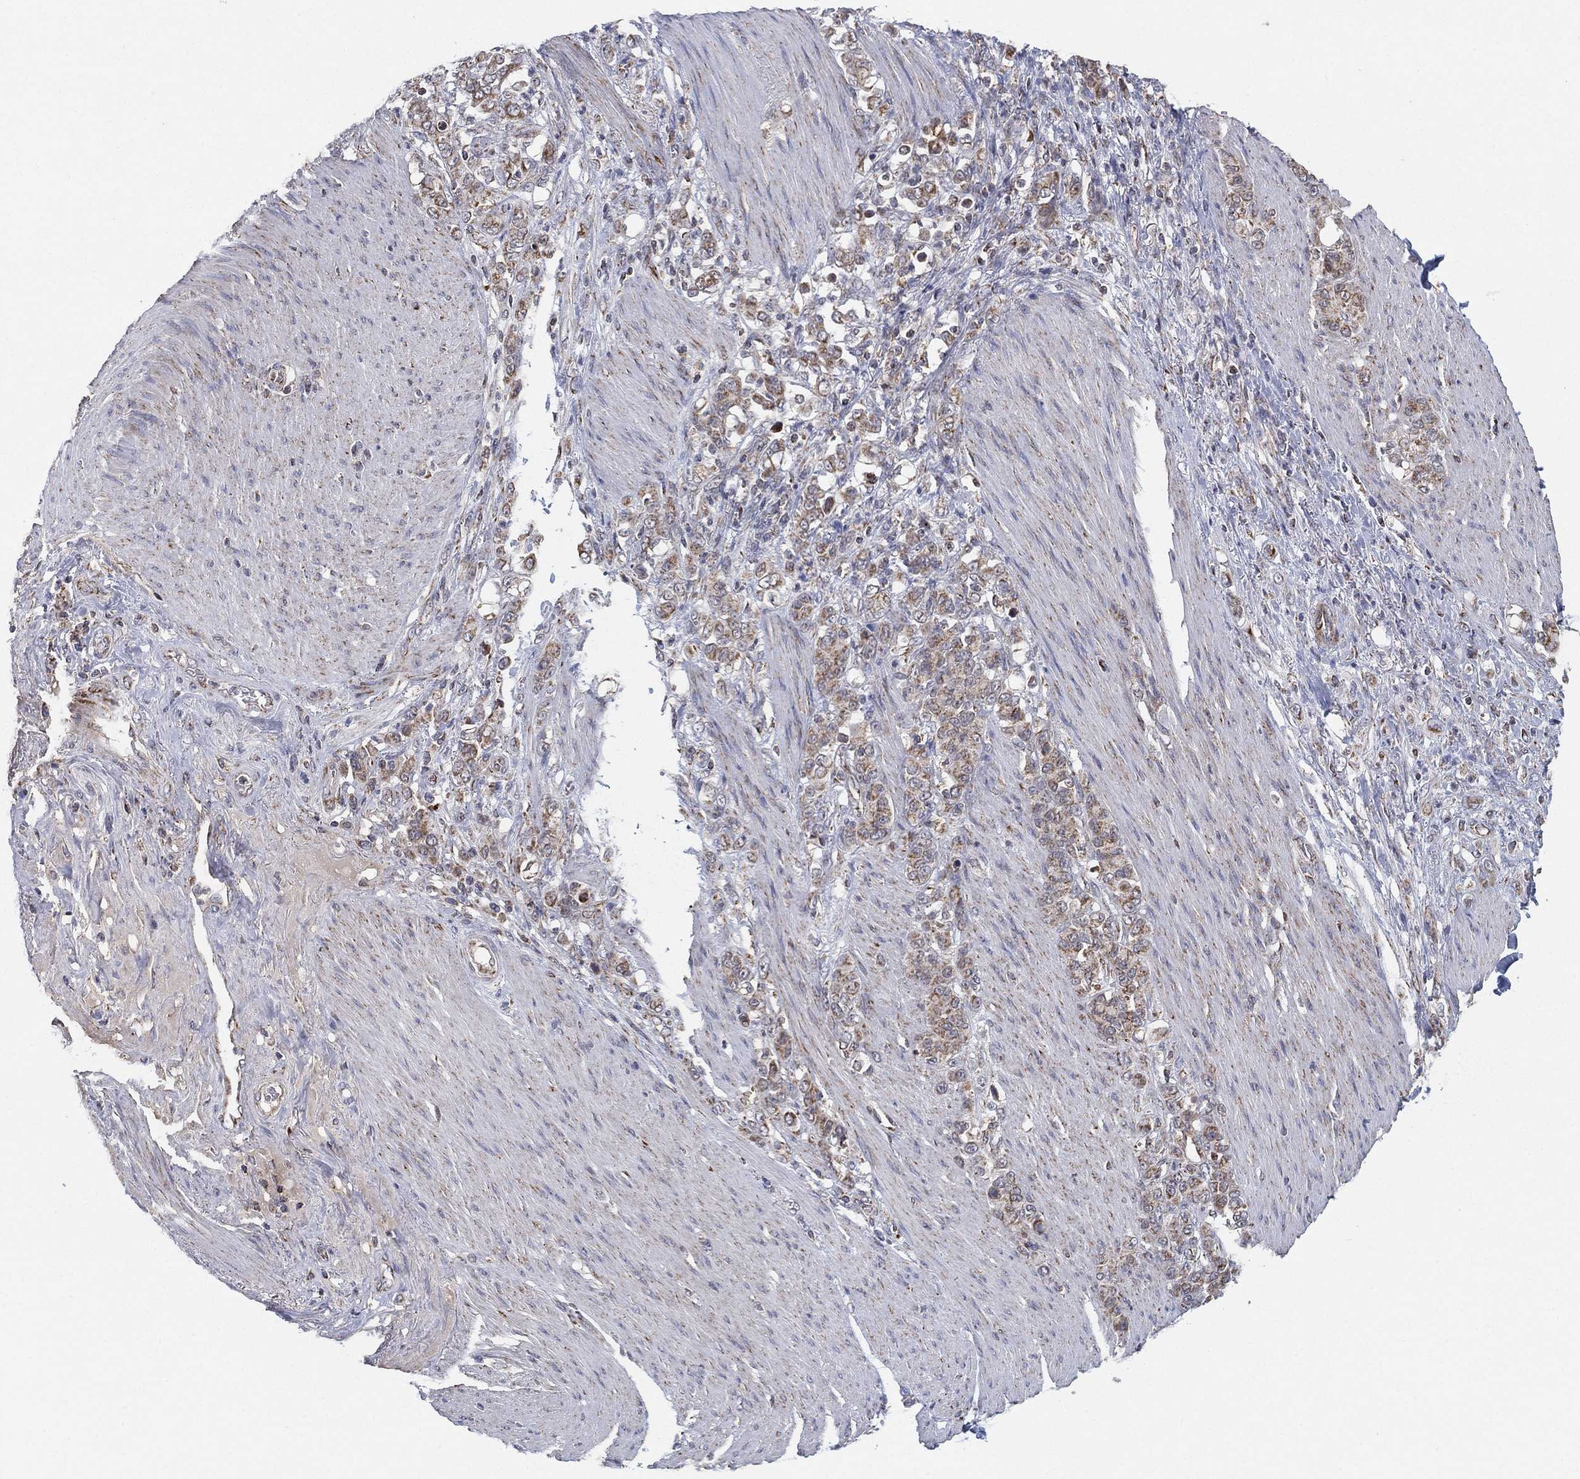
{"staining": {"intensity": "weak", "quantity": "25%-75%", "location": "cytoplasmic/membranous"}, "tissue": "stomach cancer", "cell_type": "Tumor cells", "image_type": "cancer", "snomed": [{"axis": "morphology", "description": "Adenocarcinoma, NOS"}, {"axis": "topography", "description": "Stomach"}], "caption": "IHC of human adenocarcinoma (stomach) exhibits low levels of weak cytoplasmic/membranous expression in approximately 25%-75% of tumor cells. The staining was performed using DAB, with brown indicating positive protein expression. Nuclei are stained blue with hematoxylin.", "gene": "PSMG4", "patient": {"sex": "female", "age": 79}}